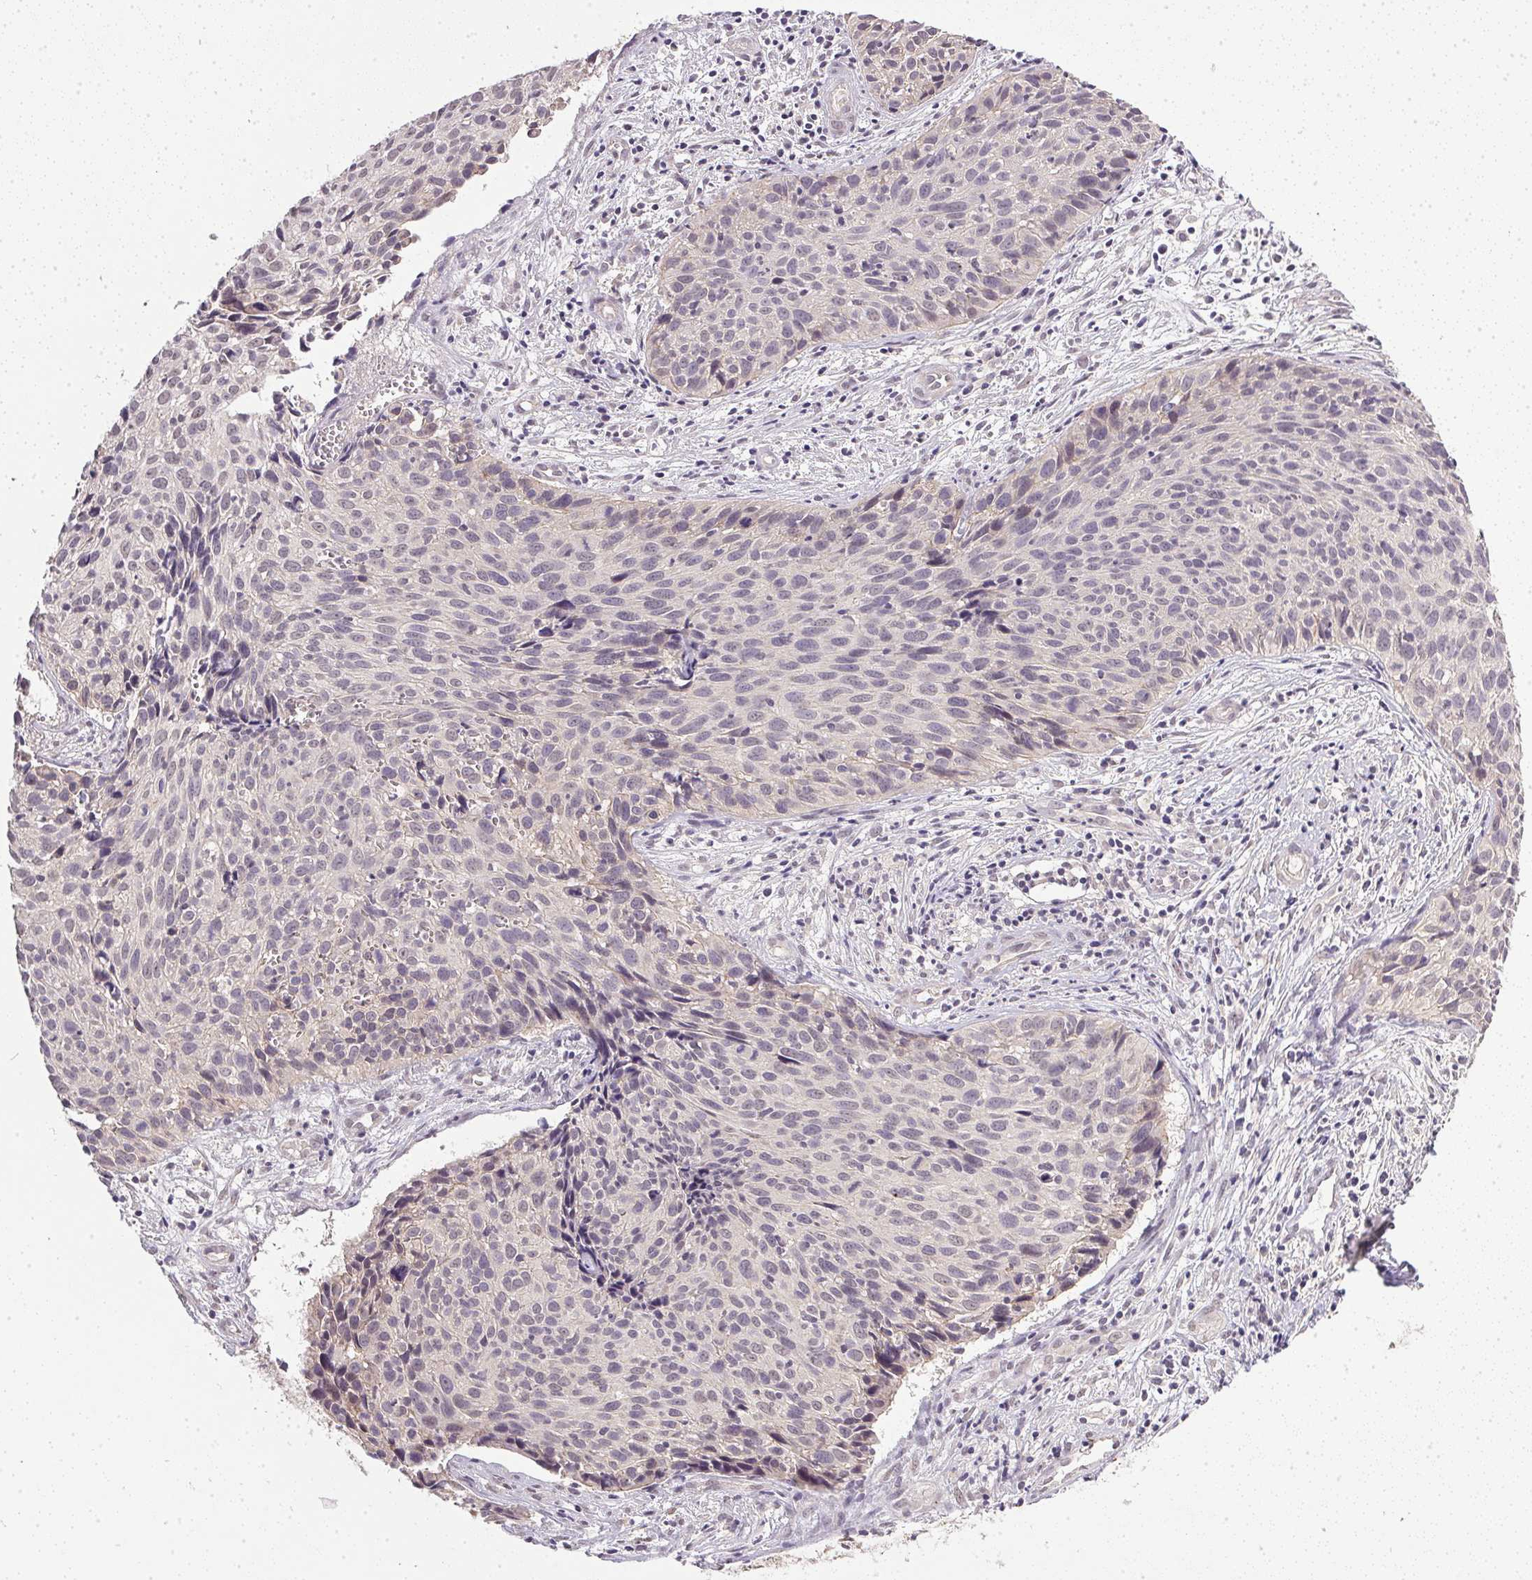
{"staining": {"intensity": "negative", "quantity": "none", "location": "none"}, "tissue": "cervical cancer", "cell_type": "Tumor cells", "image_type": "cancer", "snomed": [{"axis": "morphology", "description": "Squamous cell carcinoma, NOS"}, {"axis": "topography", "description": "Cervix"}], "caption": "This image is of squamous cell carcinoma (cervical) stained with immunohistochemistry (IHC) to label a protein in brown with the nuclei are counter-stained blue. There is no positivity in tumor cells.", "gene": "PPP4R4", "patient": {"sex": "female", "age": 30}}